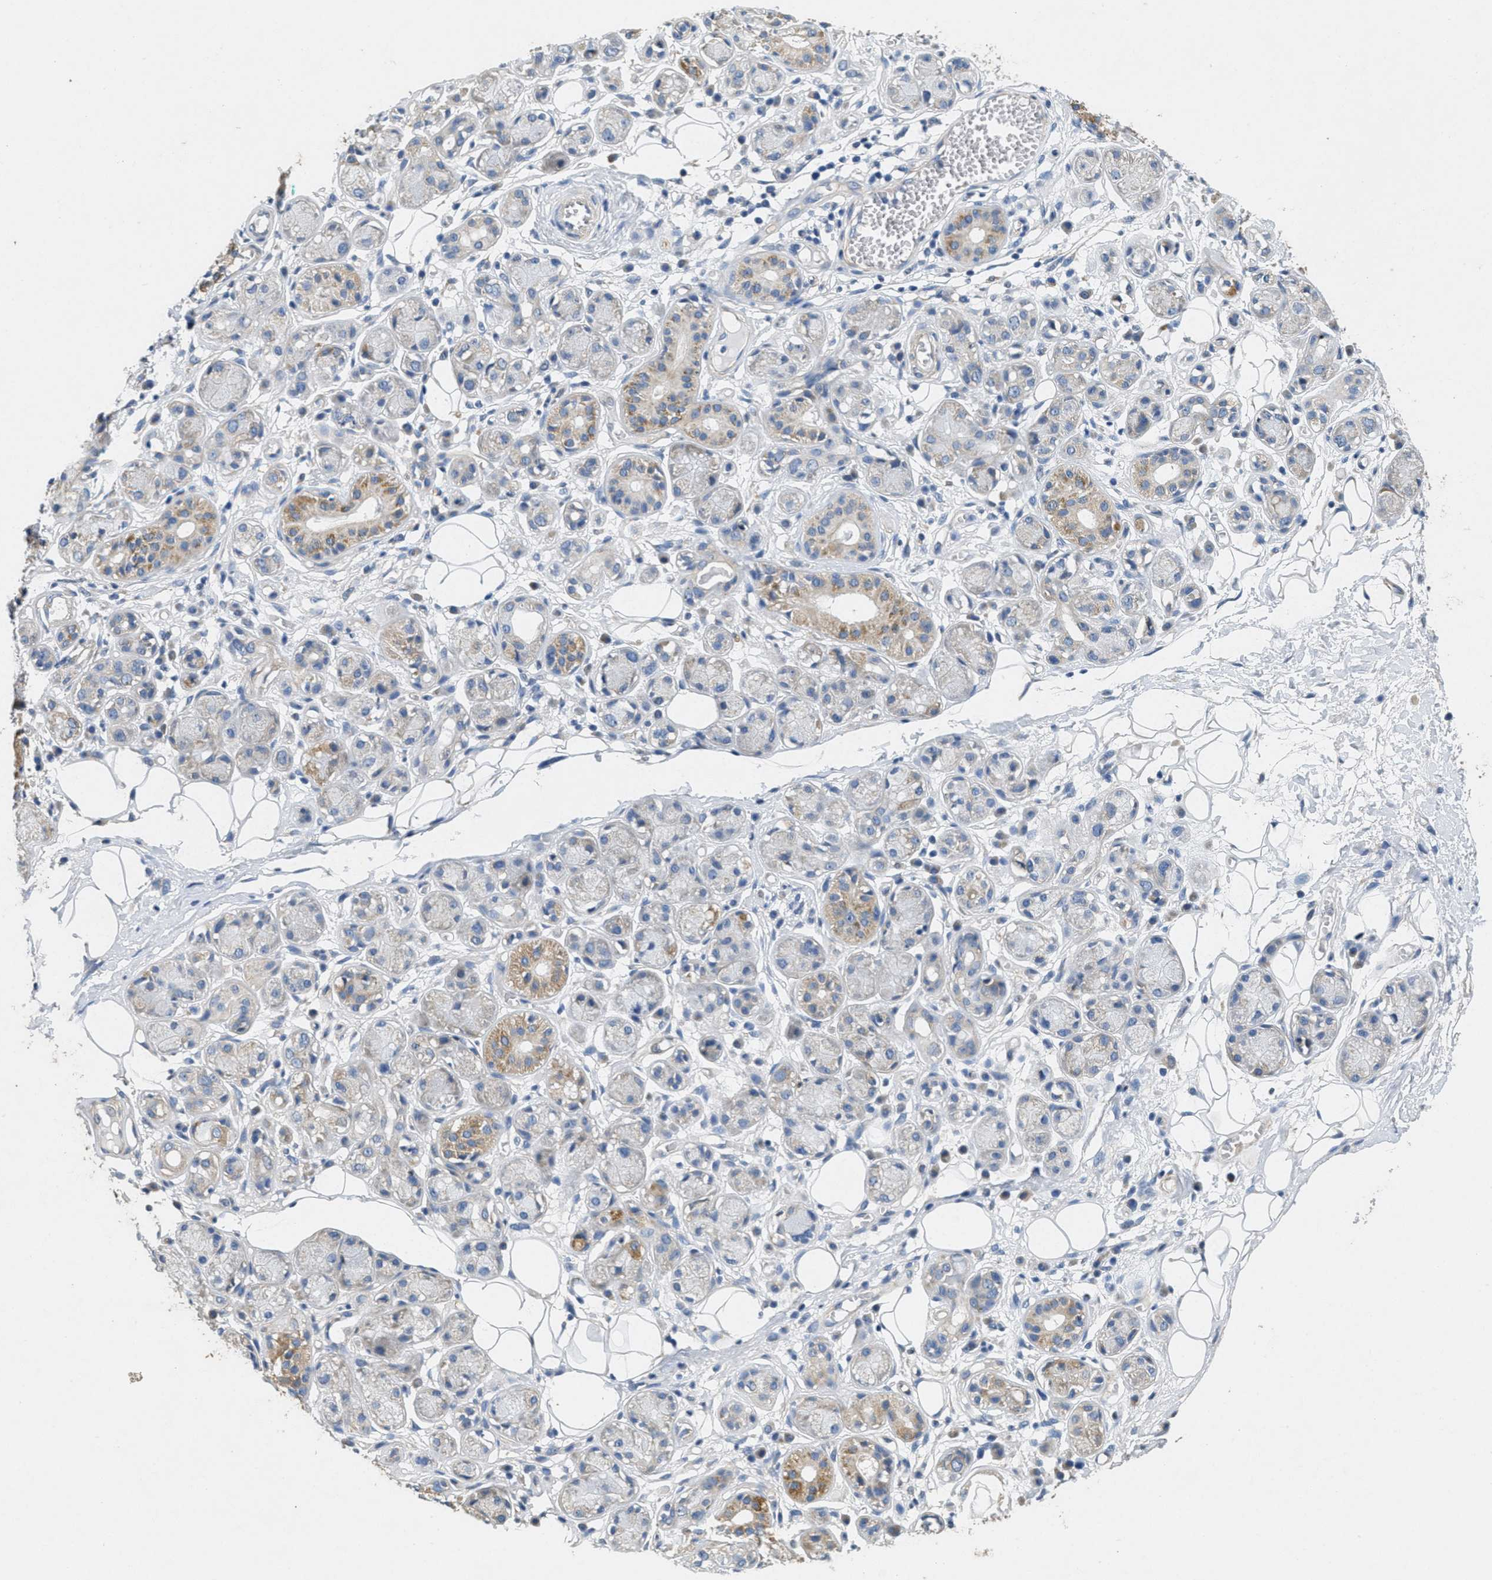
{"staining": {"intensity": "negative", "quantity": "none", "location": "none"}, "tissue": "adipose tissue", "cell_type": "Adipocytes", "image_type": "normal", "snomed": [{"axis": "morphology", "description": "Normal tissue, NOS"}, {"axis": "morphology", "description": "Inflammation, NOS"}, {"axis": "topography", "description": "Salivary gland"}, {"axis": "topography", "description": "Peripheral nerve tissue"}], "caption": "DAB (3,3'-diaminobenzidine) immunohistochemical staining of normal human adipose tissue exhibits no significant expression in adipocytes. (DAB (3,3'-diaminobenzidine) IHC, high magnification).", "gene": "TOMM70", "patient": {"sex": "female", "age": 75}}